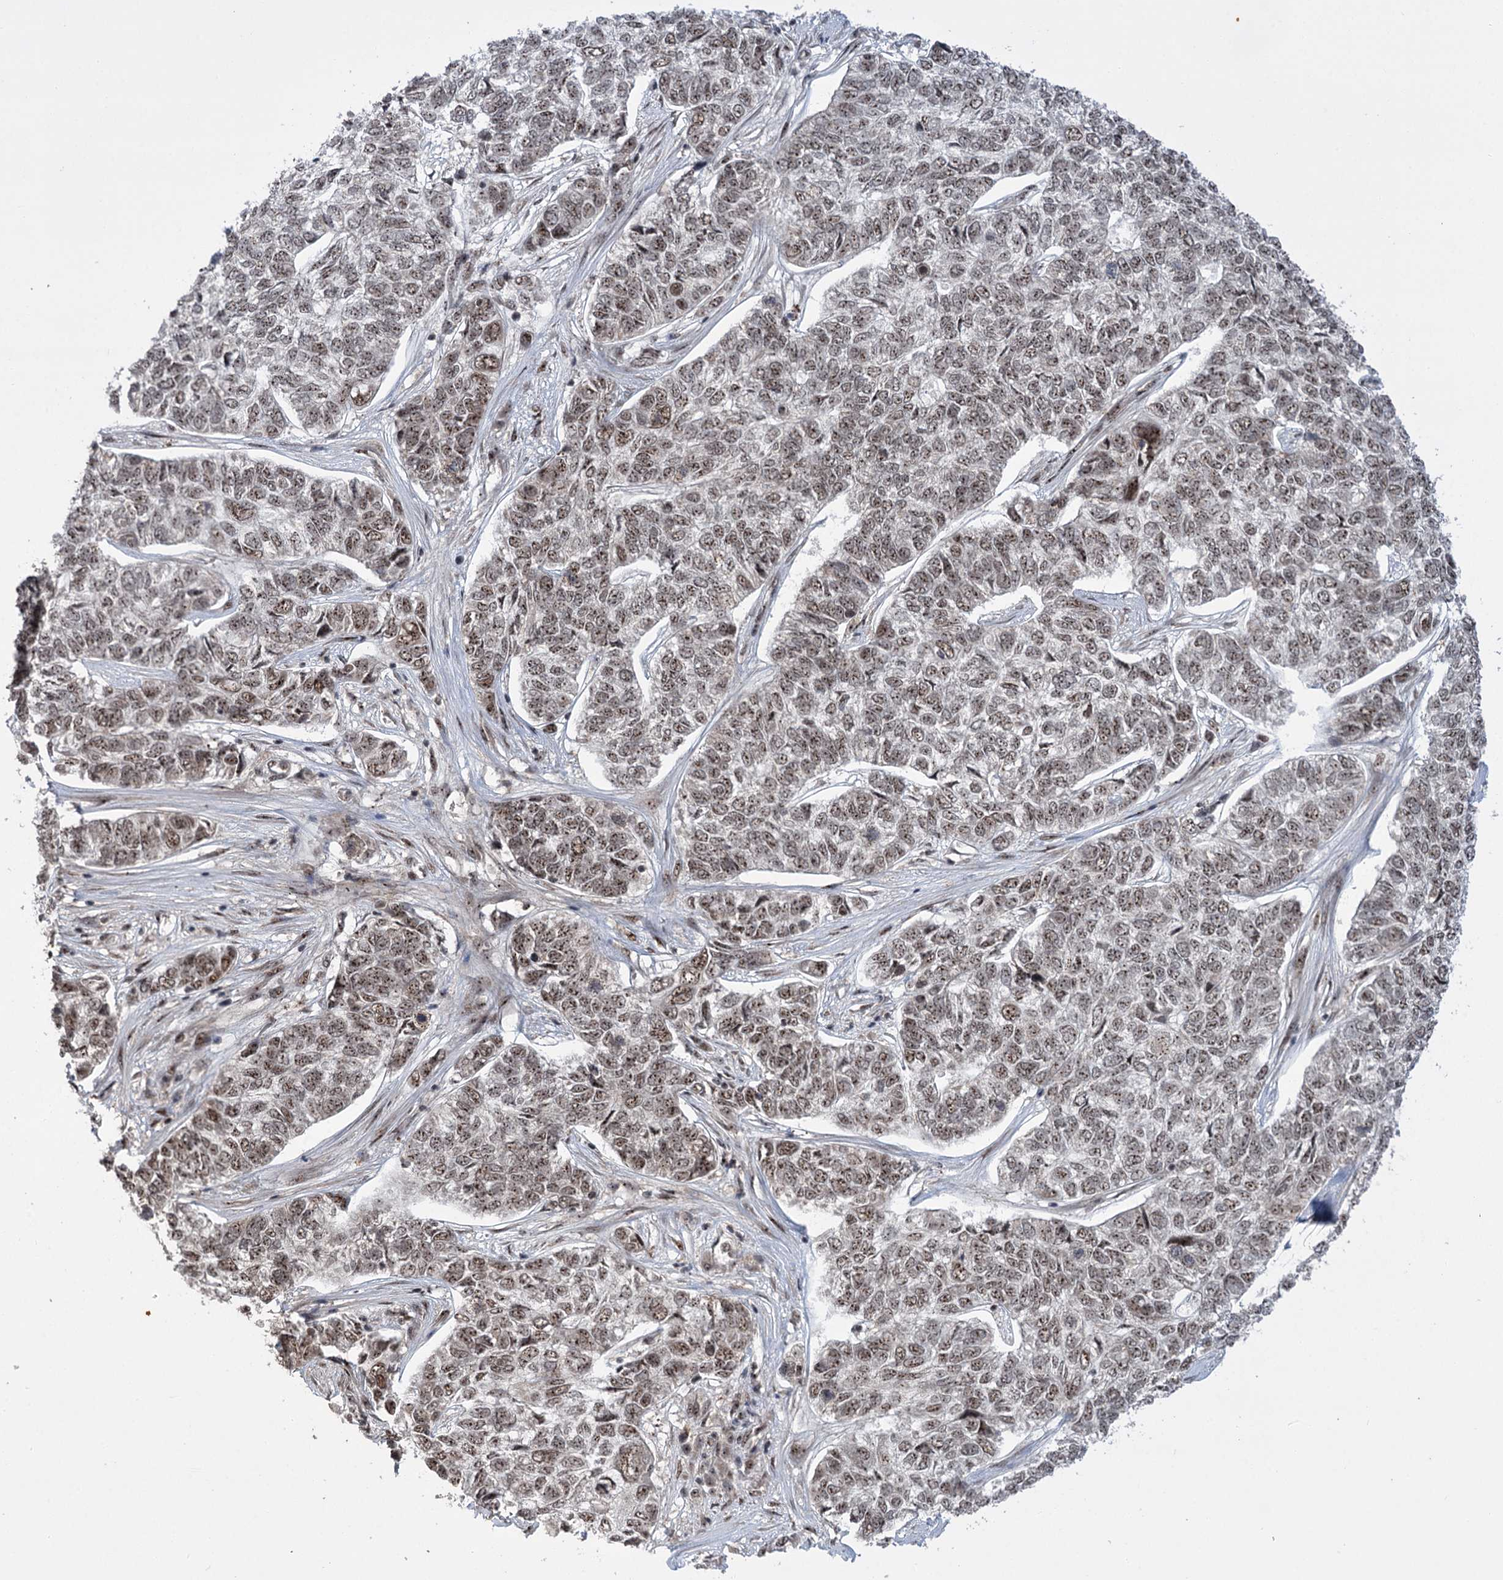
{"staining": {"intensity": "moderate", "quantity": ">75%", "location": "nuclear"}, "tissue": "skin cancer", "cell_type": "Tumor cells", "image_type": "cancer", "snomed": [{"axis": "morphology", "description": "Basal cell carcinoma"}, {"axis": "topography", "description": "Skin"}], "caption": "Skin cancer (basal cell carcinoma) stained with a brown dye displays moderate nuclear positive staining in about >75% of tumor cells.", "gene": "ERCC3", "patient": {"sex": "female", "age": 65}}